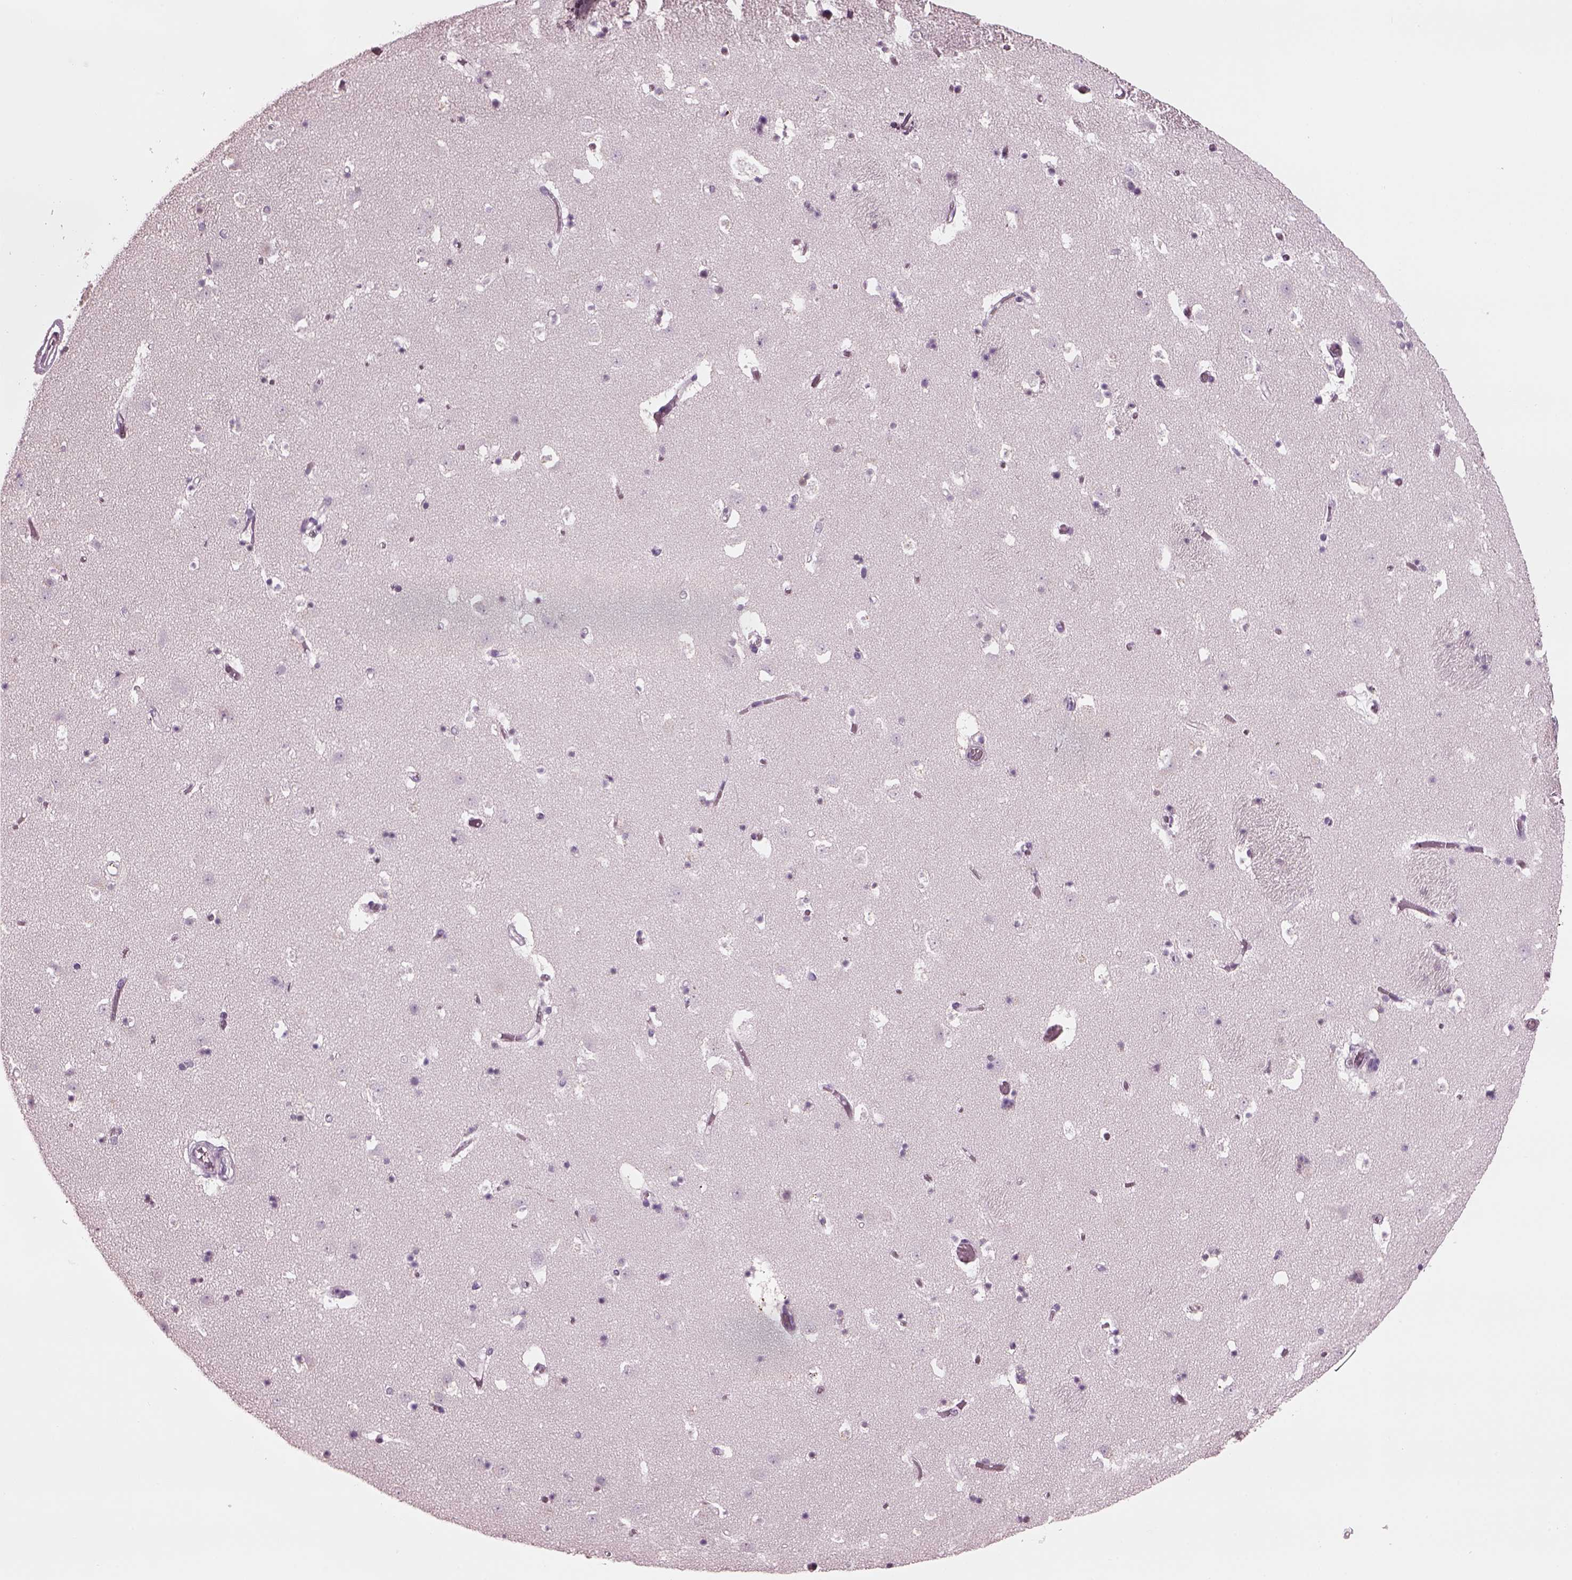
{"staining": {"intensity": "negative", "quantity": "none", "location": "none"}, "tissue": "caudate", "cell_type": "Glial cells", "image_type": "normal", "snomed": [{"axis": "morphology", "description": "Normal tissue, NOS"}, {"axis": "topography", "description": "Lateral ventricle wall"}], "caption": "DAB (3,3'-diaminobenzidine) immunohistochemical staining of unremarkable human caudate demonstrates no significant positivity in glial cells. (DAB (3,3'-diaminobenzidine) IHC with hematoxylin counter stain).", "gene": "TPPP2", "patient": {"sex": "female", "age": 42}}